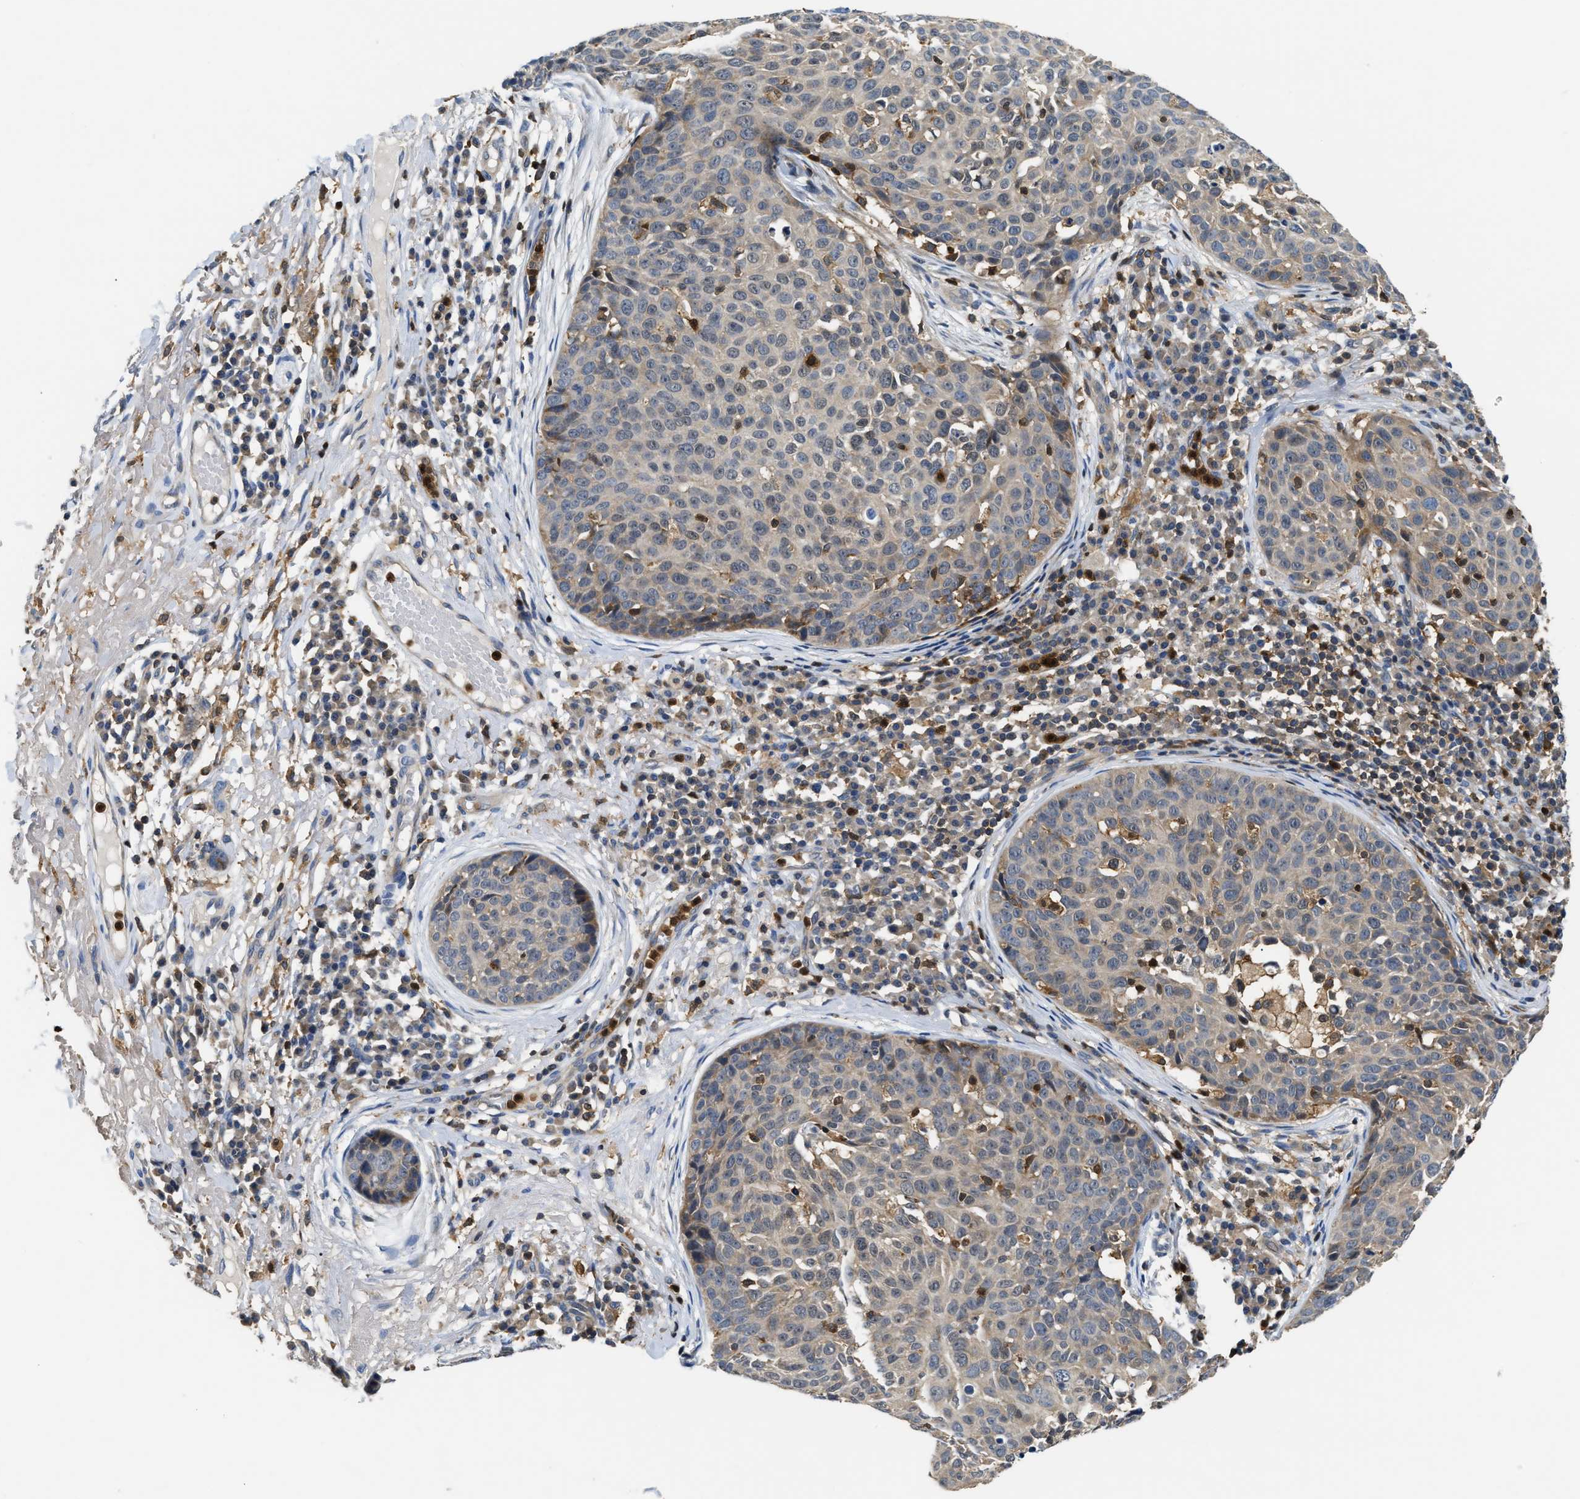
{"staining": {"intensity": "negative", "quantity": "none", "location": "none"}, "tissue": "skin cancer", "cell_type": "Tumor cells", "image_type": "cancer", "snomed": [{"axis": "morphology", "description": "Squamous cell carcinoma in situ, NOS"}, {"axis": "morphology", "description": "Squamous cell carcinoma, NOS"}, {"axis": "topography", "description": "Skin"}], "caption": "Micrograph shows no protein staining in tumor cells of skin squamous cell carcinoma in situ tissue.", "gene": "OSTF1", "patient": {"sex": "male", "age": 93}}